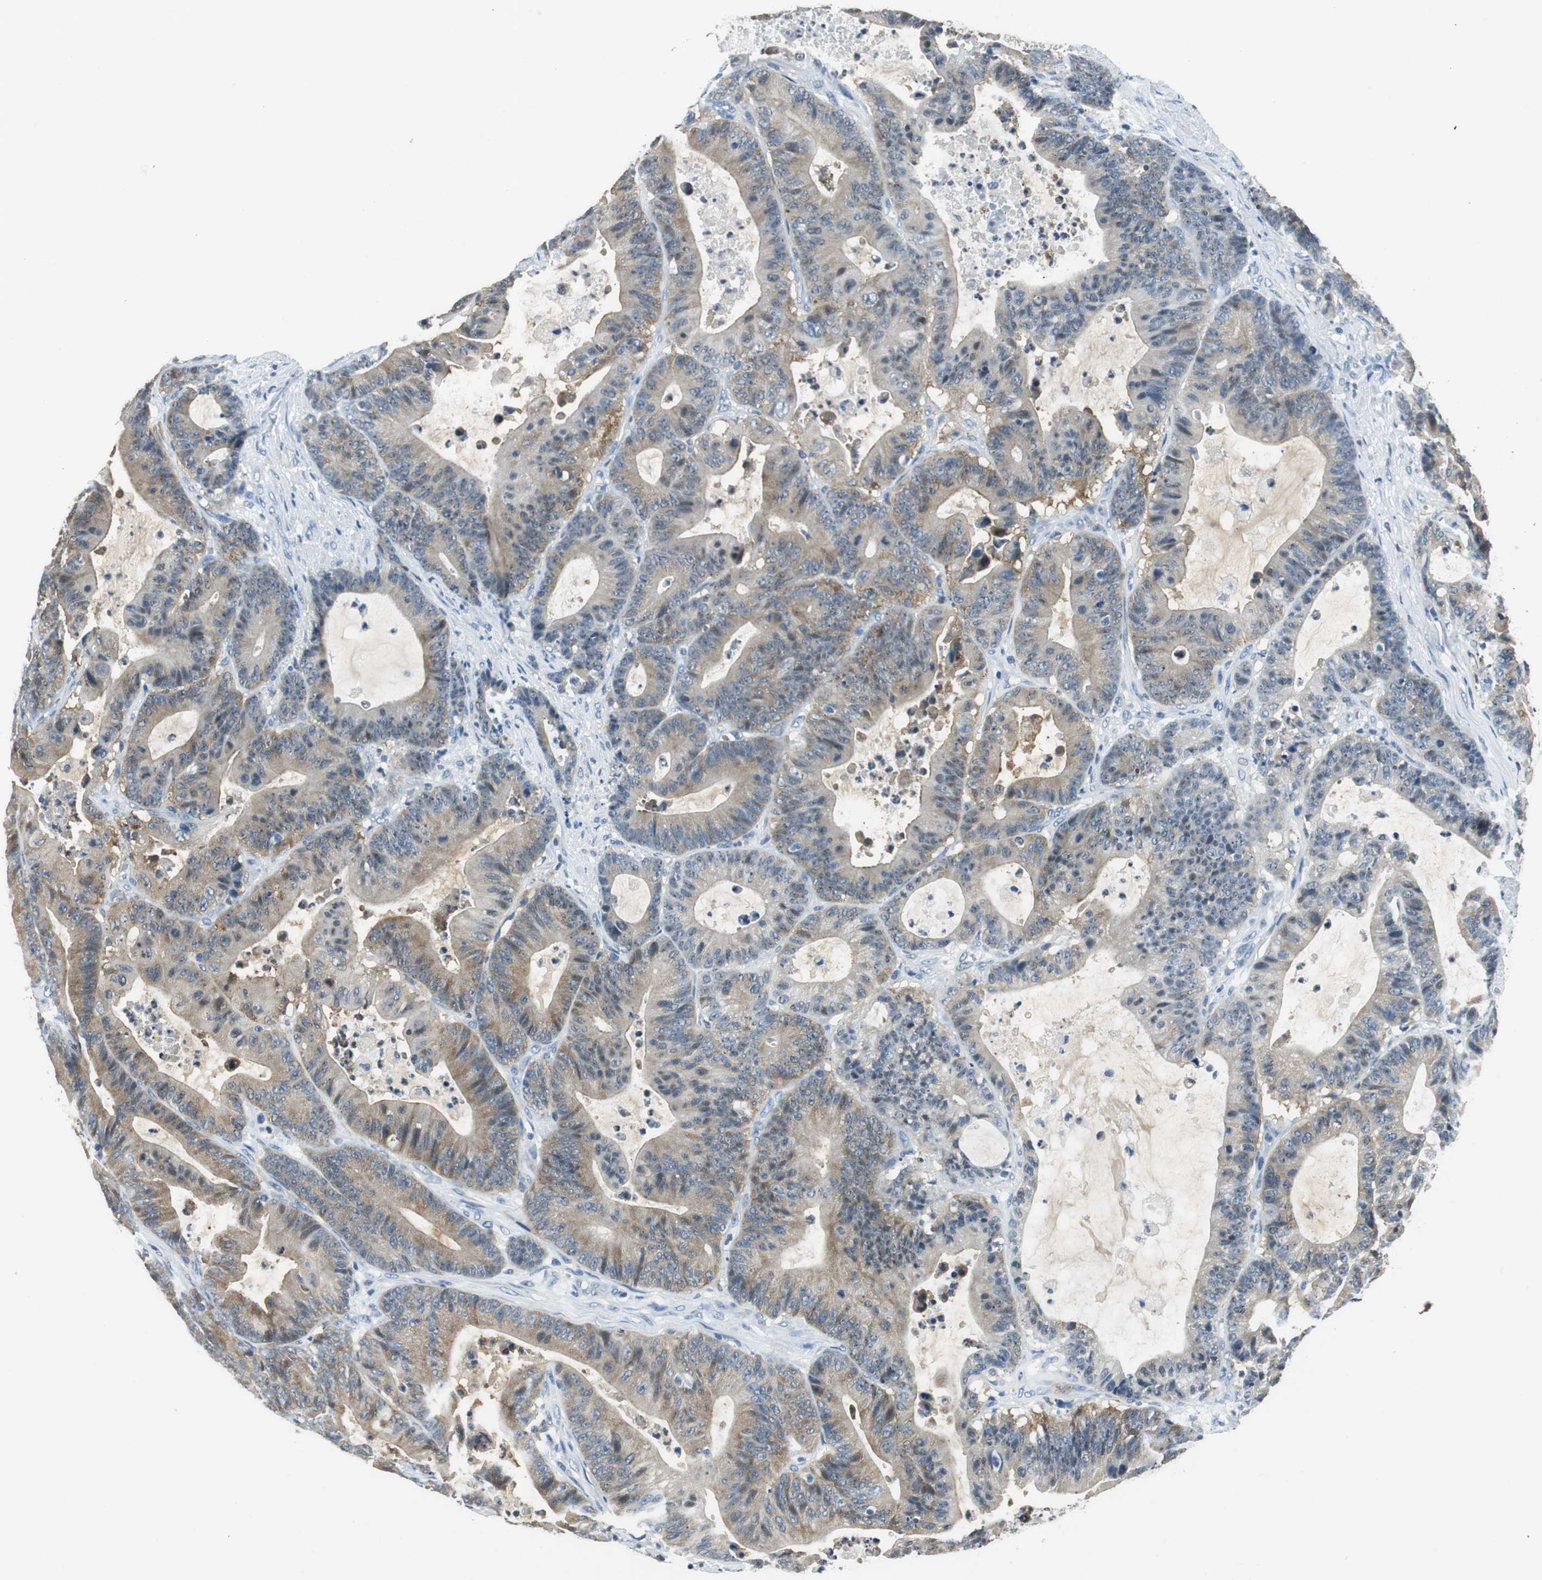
{"staining": {"intensity": "weak", "quantity": "25%-75%", "location": "cytoplasmic/membranous"}, "tissue": "colorectal cancer", "cell_type": "Tumor cells", "image_type": "cancer", "snomed": [{"axis": "morphology", "description": "Adenocarcinoma, NOS"}, {"axis": "topography", "description": "Colon"}], "caption": "Colorectal cancer (adenocarcinoma) was stained to show a protein in brown. There is low levels of weak cytoplasmic/membranous staining in approximately 25%-75% of tumor cells.", "gene": "ME1", "patient": {"sex": "female", "age": 84}}